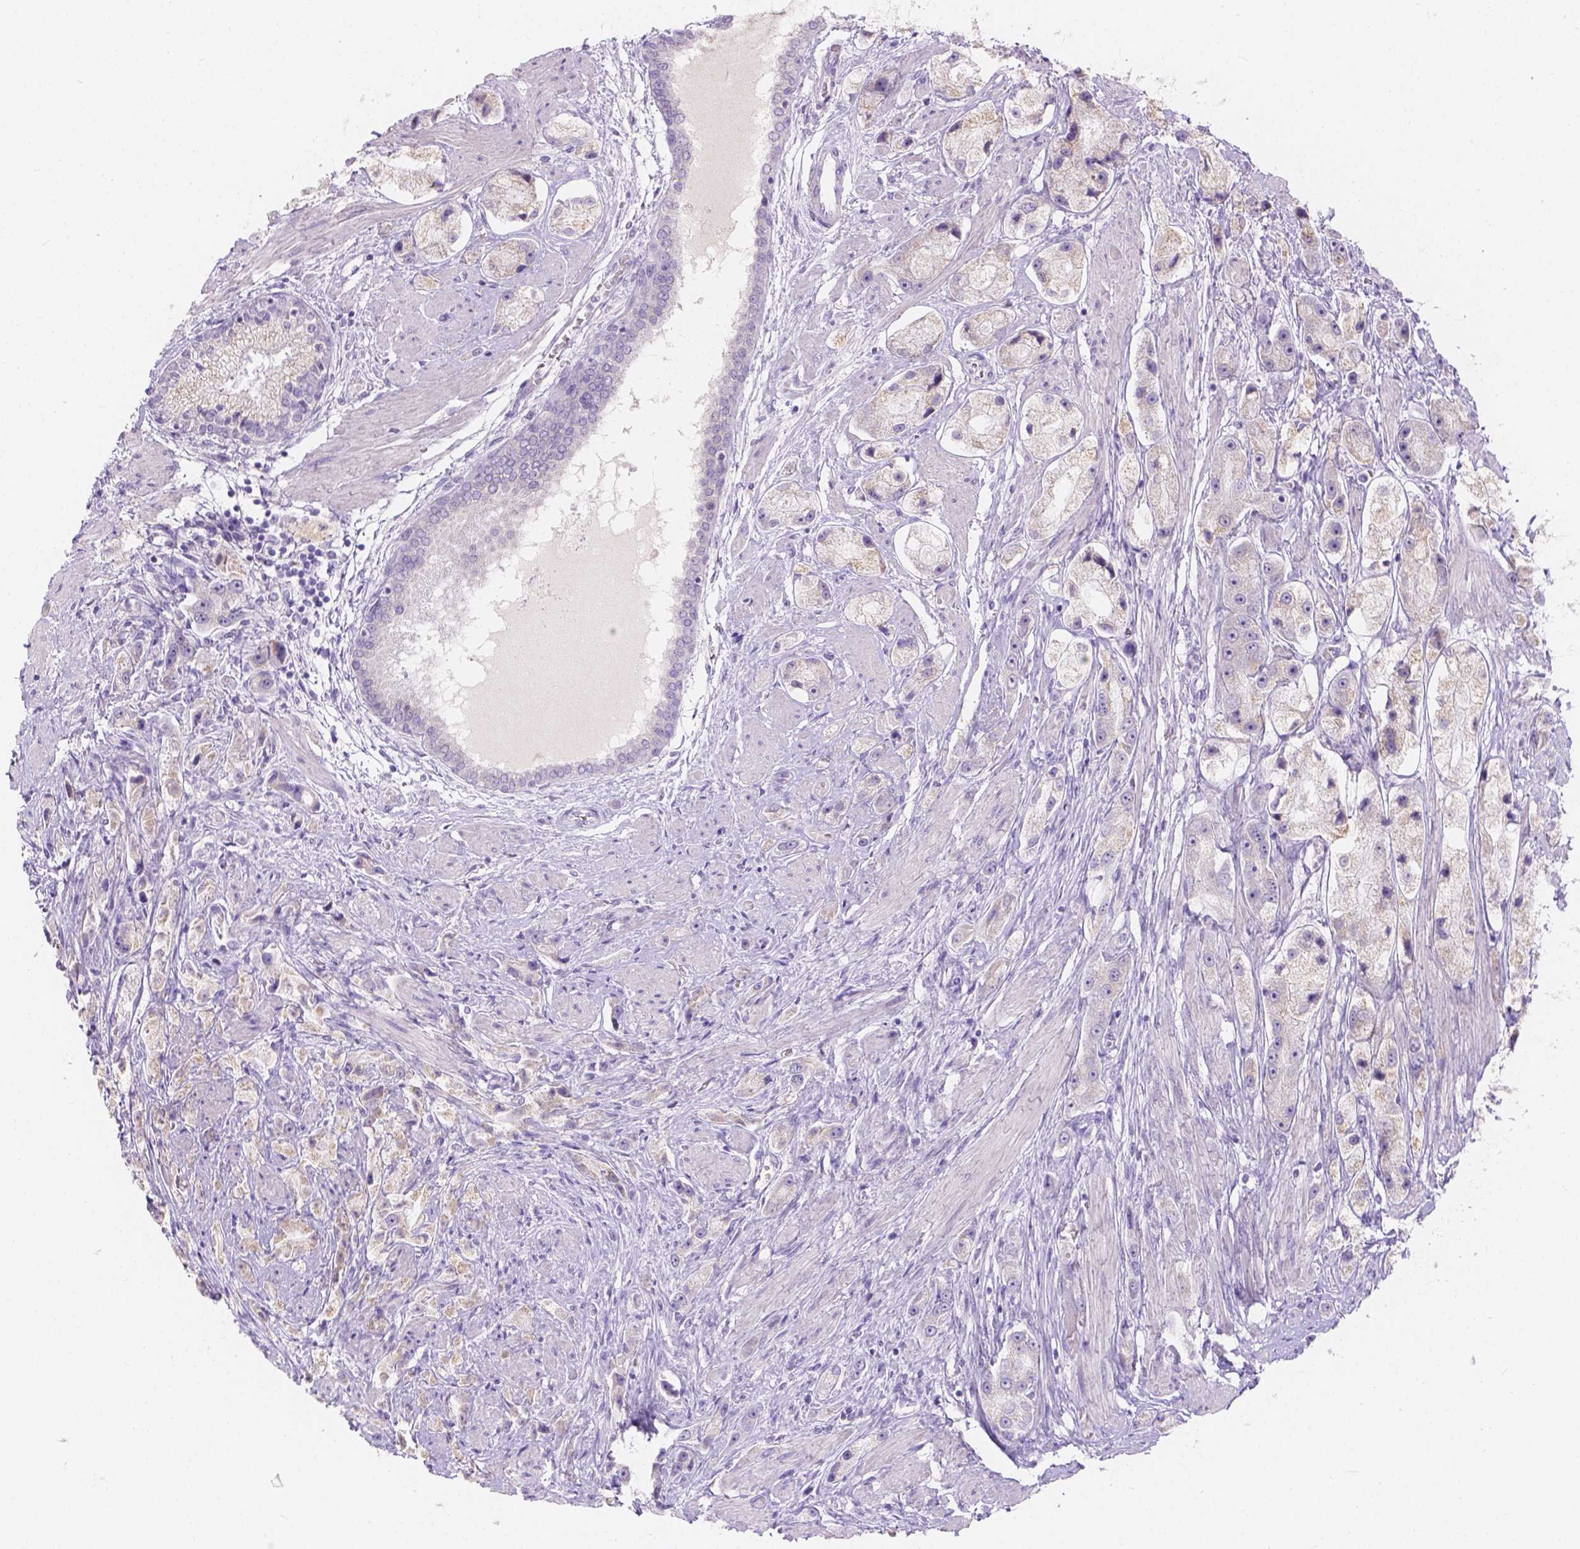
{"staining": {"intensity": "negative", "quantity": "none", "location": "none"}, "tissue": "prostate cancer", "cell_type": "Tumor cells", "image_type": "cancer", "snomed": [{"axis": "morphology", "description": "Adenocarcinoma, High grade"}, {"axis": "topography", "description": "Prostate"}], "caption": "An IHC micrograph of adenocarcinoma (high-grade) (prostate) is shown. There is no staining in tumor cells of adenocarcinoma (high-grade) (prostate). (DAB immunohistochemistry (IHC) with hematoxylin counter stain).", "gene": "HTN3", "patient": {"sex": "male", "age": 67}}